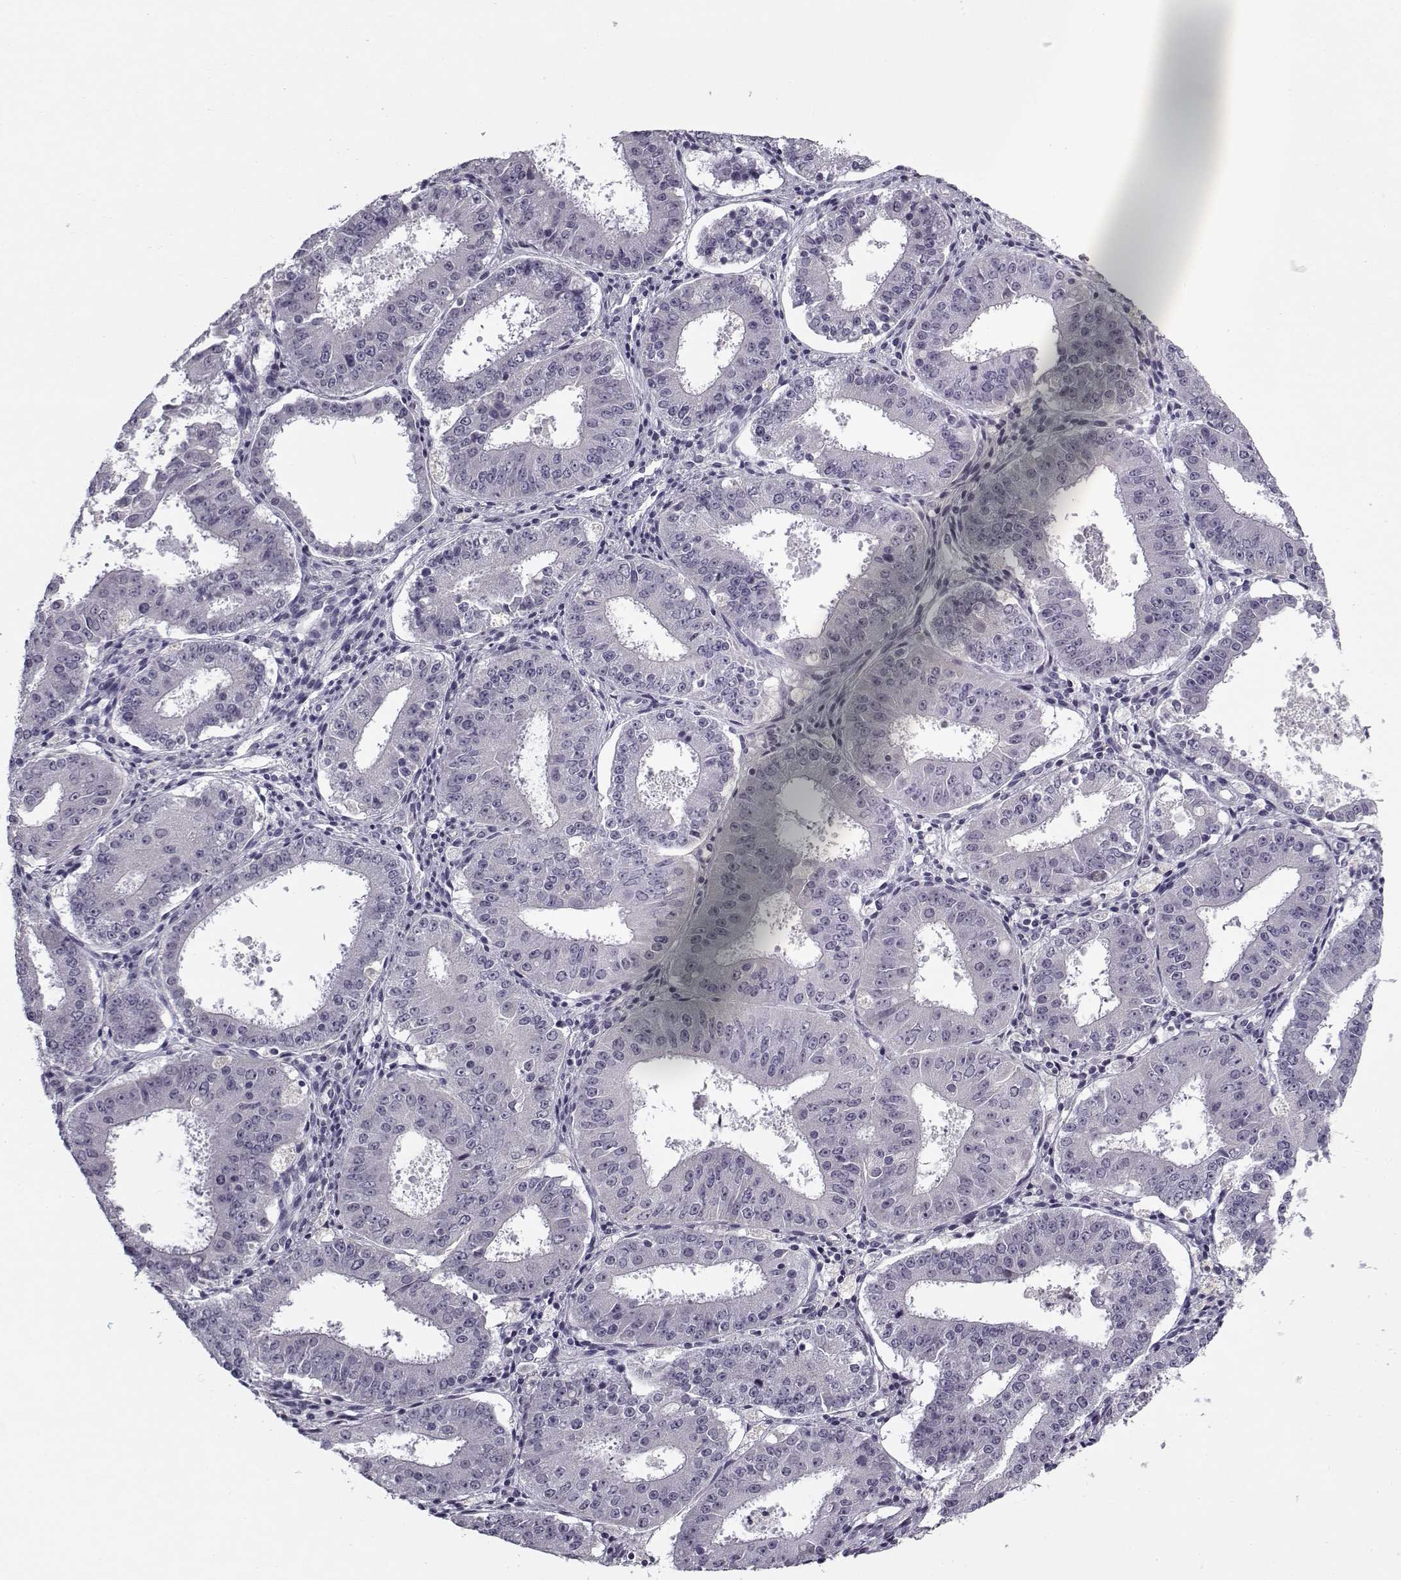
{"staining": {"intensity": "negative", "quantity": "none", "location": "none"}, "tissue": "ovarian cancer", "cell_type": "Tumor cells", "image_type": "cancer", "snomed": [{"axis": "morphology", "description": "Carcinoma, endometroid"}, {"axis": "topography", "description": "Ovary"}], "caption": "Immunohistochemistry of endometroid carcinoma (ovarian) demonstrates no positivity in tumor cells. The staining was performed using DAB to visualize the protein expression in brown, while the nuclei were stained in blue with hematoxylin (Magnification: 20x).", "gene": "SNCA", "patient": {"sex": "female", "age": 42}}